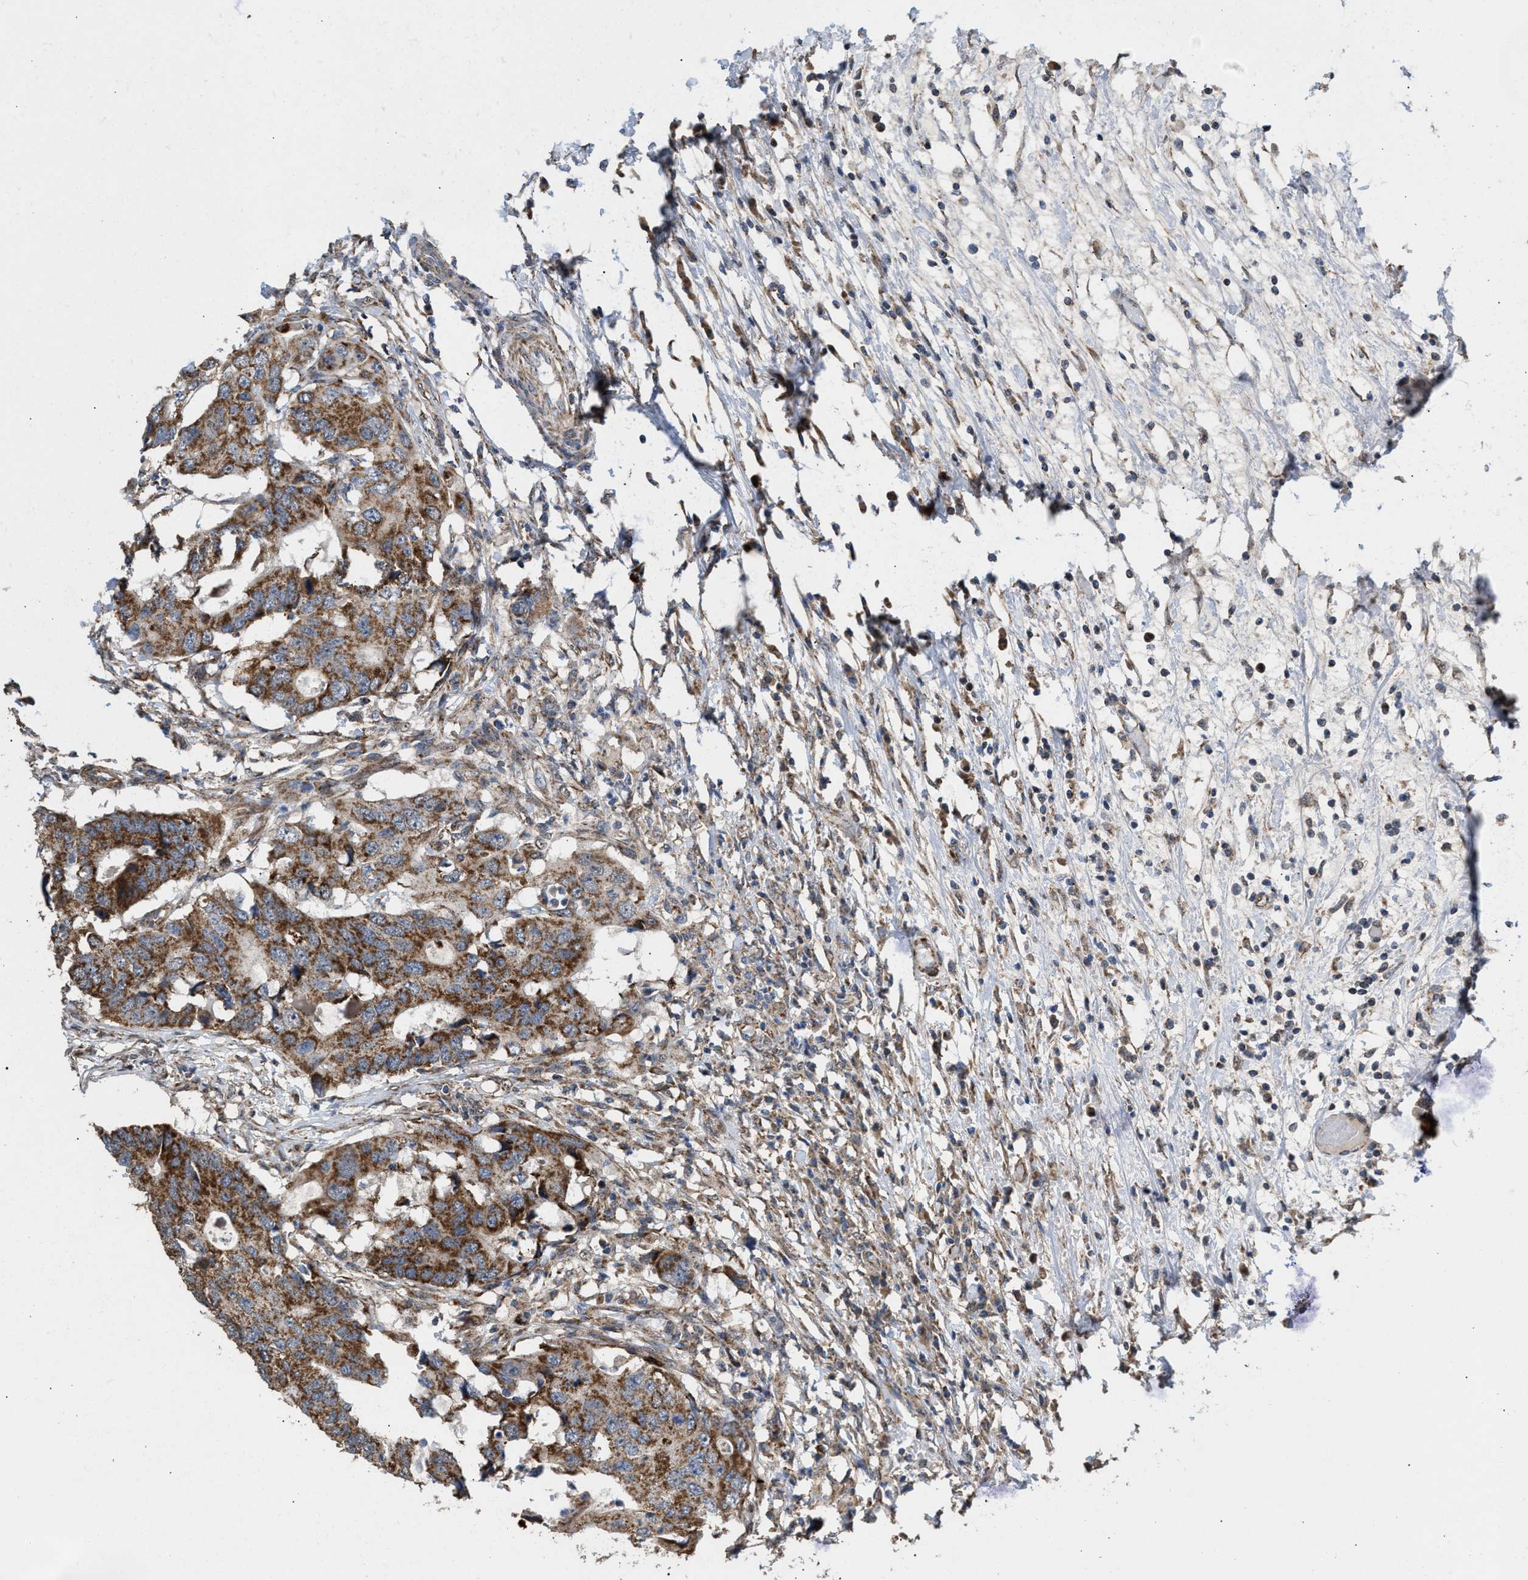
{"staining": {"intensity": "moderate", "quantity": ">75%", "location": "cytoplasmic/membranous"}, "tissue": "colorectal cancer", "cell_type": "Tumor cells", "image_type": "cancer", "snomed": [{"axis": "morphology", "description": "Adenocarcinoma, NOS"}, {"axis": "topography", "description": "Colon"}], "caption": "DAB immunohistochemical staining of human colorectal cancer shows moderate cytoplasmic/membranous protein positivity in approximately >75% of tumor cells.", "gene": "TACO1", "patient": {"sex": "male", "age": 71}}